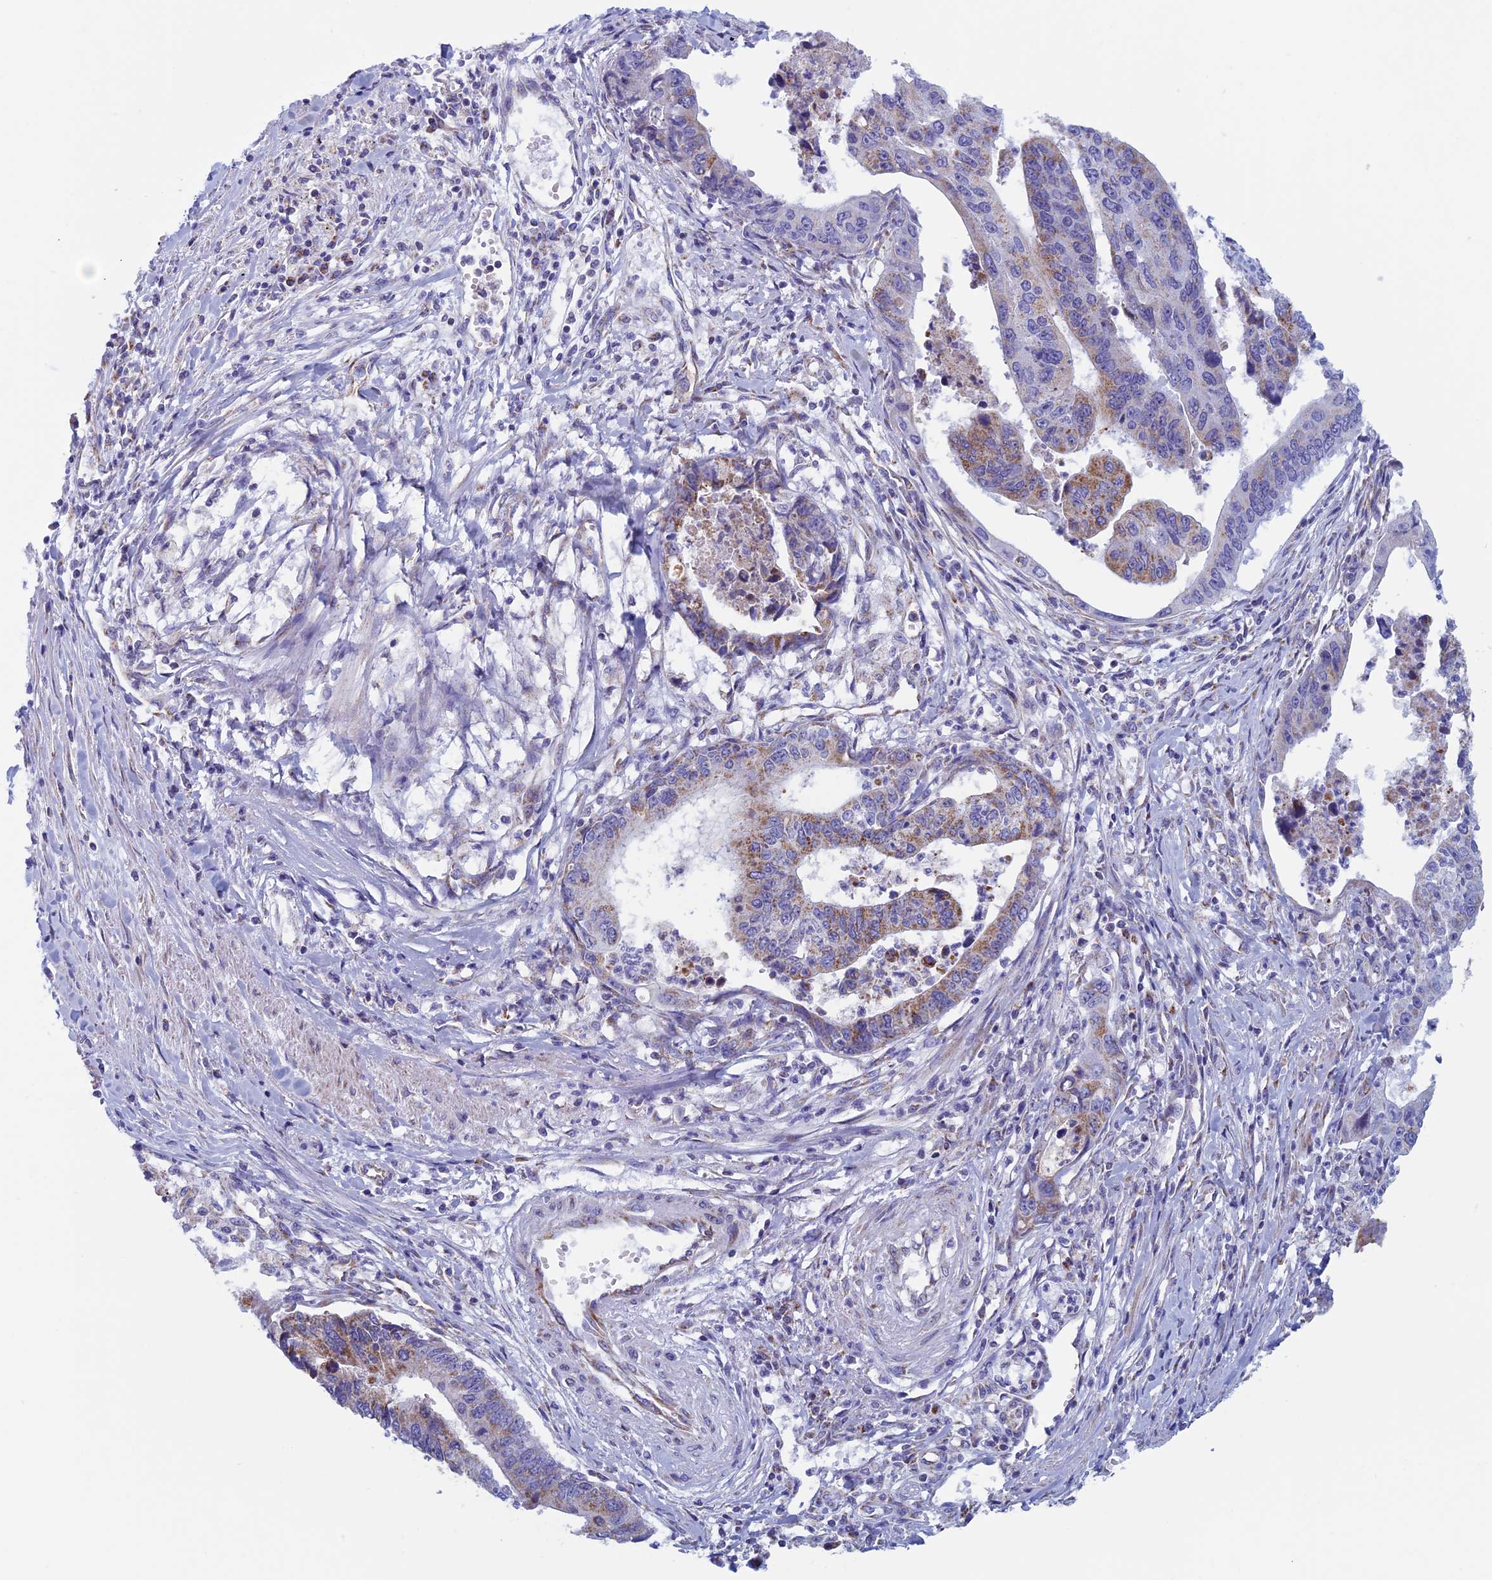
{"staining": {"intensity": "moderate", "quantity": "25%-75%", "location": "cytoplasmic/membranous"}, "tissue": "stomach cancer", "cell_type": "Tumor cells", "image_type": "cancer", "snomed": [{"axis": "morphology", "description": "Adenocarcinoma, NOS"}, {"axis": "topography", "description": "Stomach"}], "caption": "Moderate cytoplasmic/membranous protein positivity is appreciated in about 25%-75% of tumor cells in adenocarcinoma (stomach).", "gene": "NDUFB9", "patient": {"sex": "male", "age": 59}}